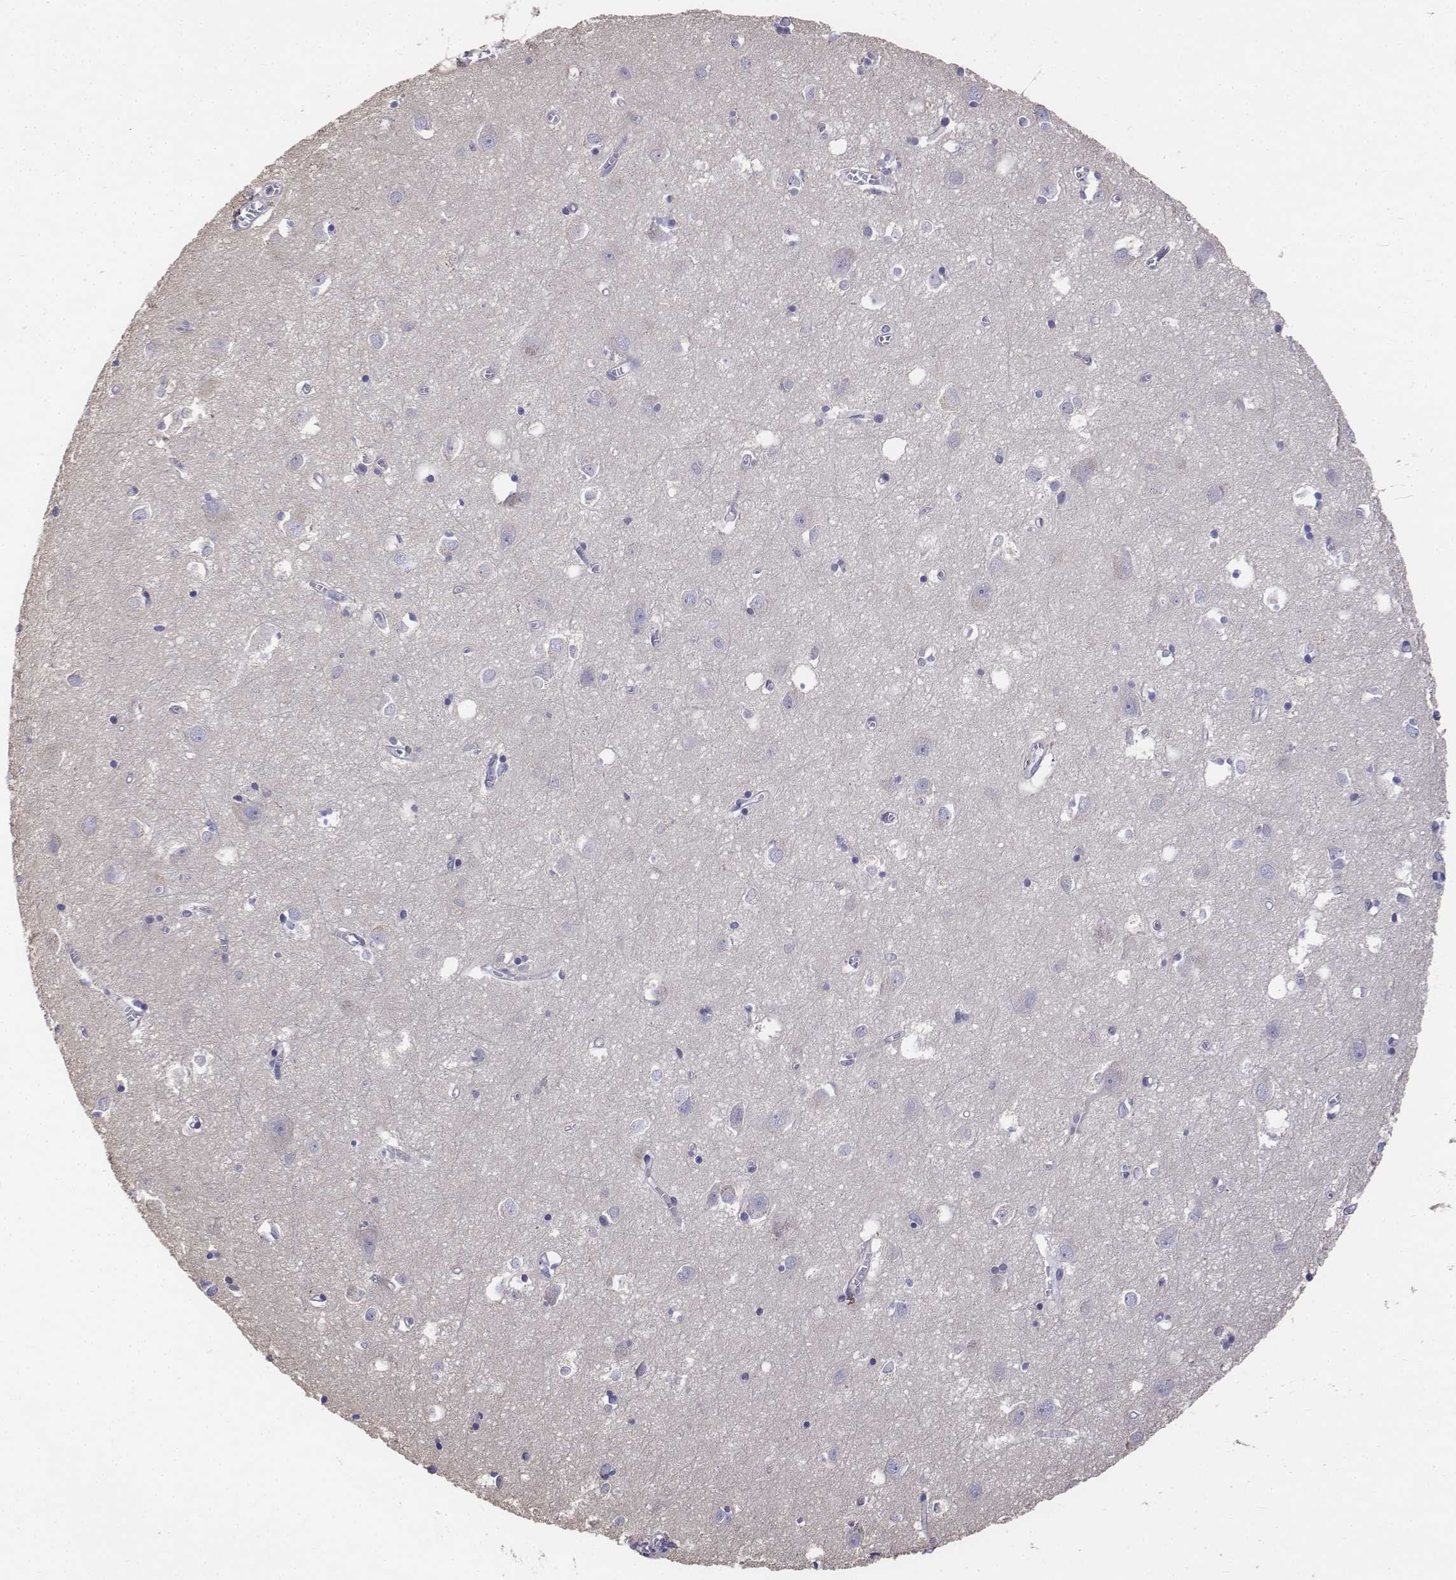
{"staining": {"intensity": "negative", "quantity": "none", "location": "none"}, "tissue": "cerebral cortex", "cell_type": "Endothelial cells", "image_type": "normal", "snomed": [{"axis": "morphology", "description": "Normal tissue, NOS"}, {"axis": "topography", "description": "Cerebral cortex"}], "caption": "Immunohistochemical staining of benign human cerebral cortex reveals no significant expression in endothelial cells. (Brightfield microscopy of DAB (3,3'-diaminobenzidine) immunohistochemistry (IHC) at high magnification).", "gene": "LGSN", "patient": {"sex": "male", "age": 70}}